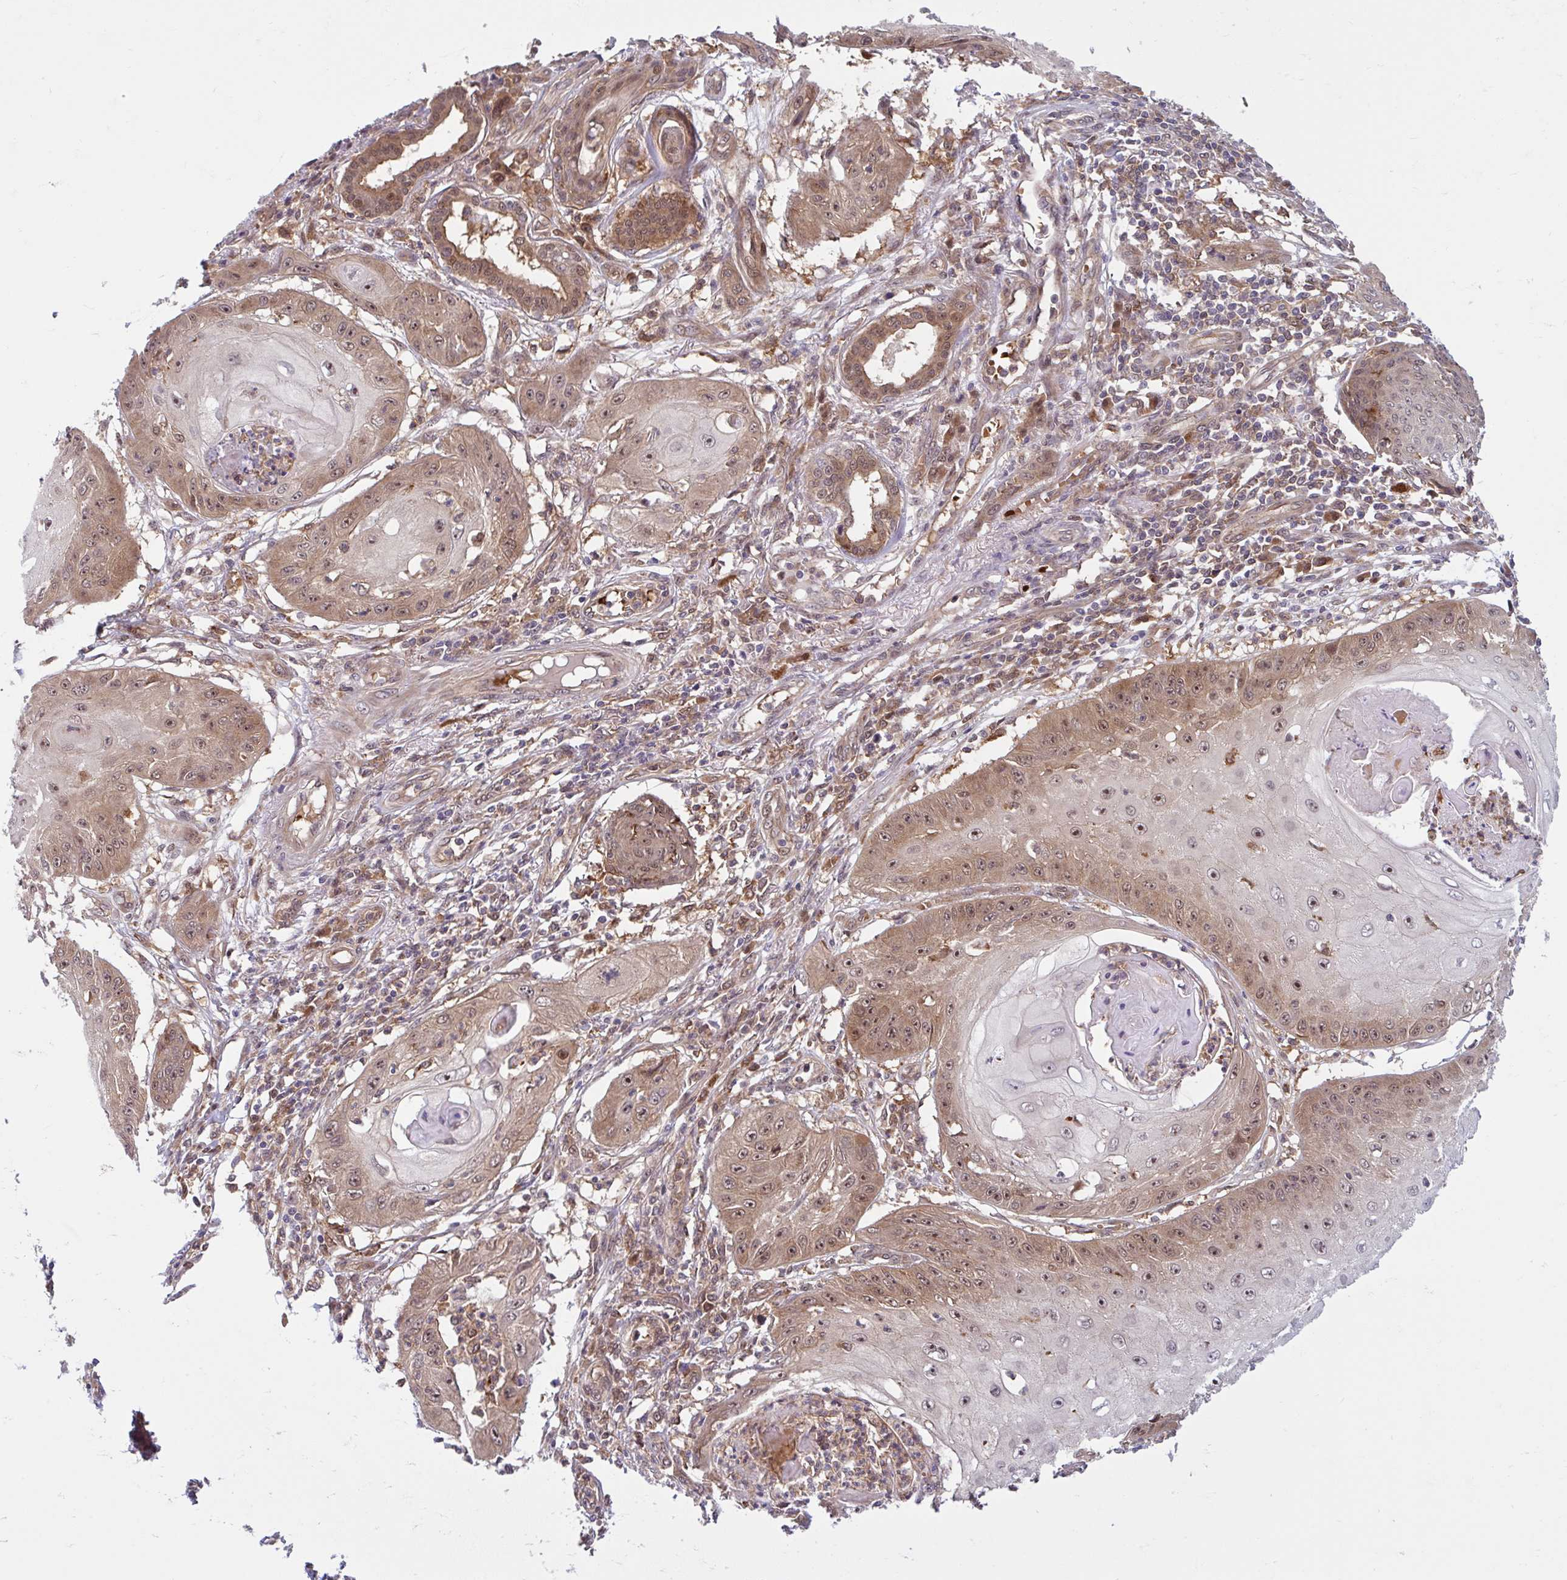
{"staining": {"intensity": "moderate", "quantity": "25%-75%", "location": "cytoplasmic/membranous,nuclear"}, "tissue": "skin cancer", "cell_type": "Tumor cells", "image_type": "cancer", "snomed": [{"axis": "morphology", "description": "Squamous cell carcinoma, NOS"}, {"axis": "topography", "description": "Skin"}], "caption": "A high-resolution photomicrograph shows immunohistochemistry staining of skin cancer, which demonstrates moderate cytoplasmic/membranous and nuclear expression in about 25%-75% of tumor cells. Using DAB (3,3'-diaminobenzidine) (brown) and hematoxylin (blue) stains, captured at high magnification using brightfield microscopy.", "gene": "HMBS", "patient": {"sex": "male", "age": 70}}